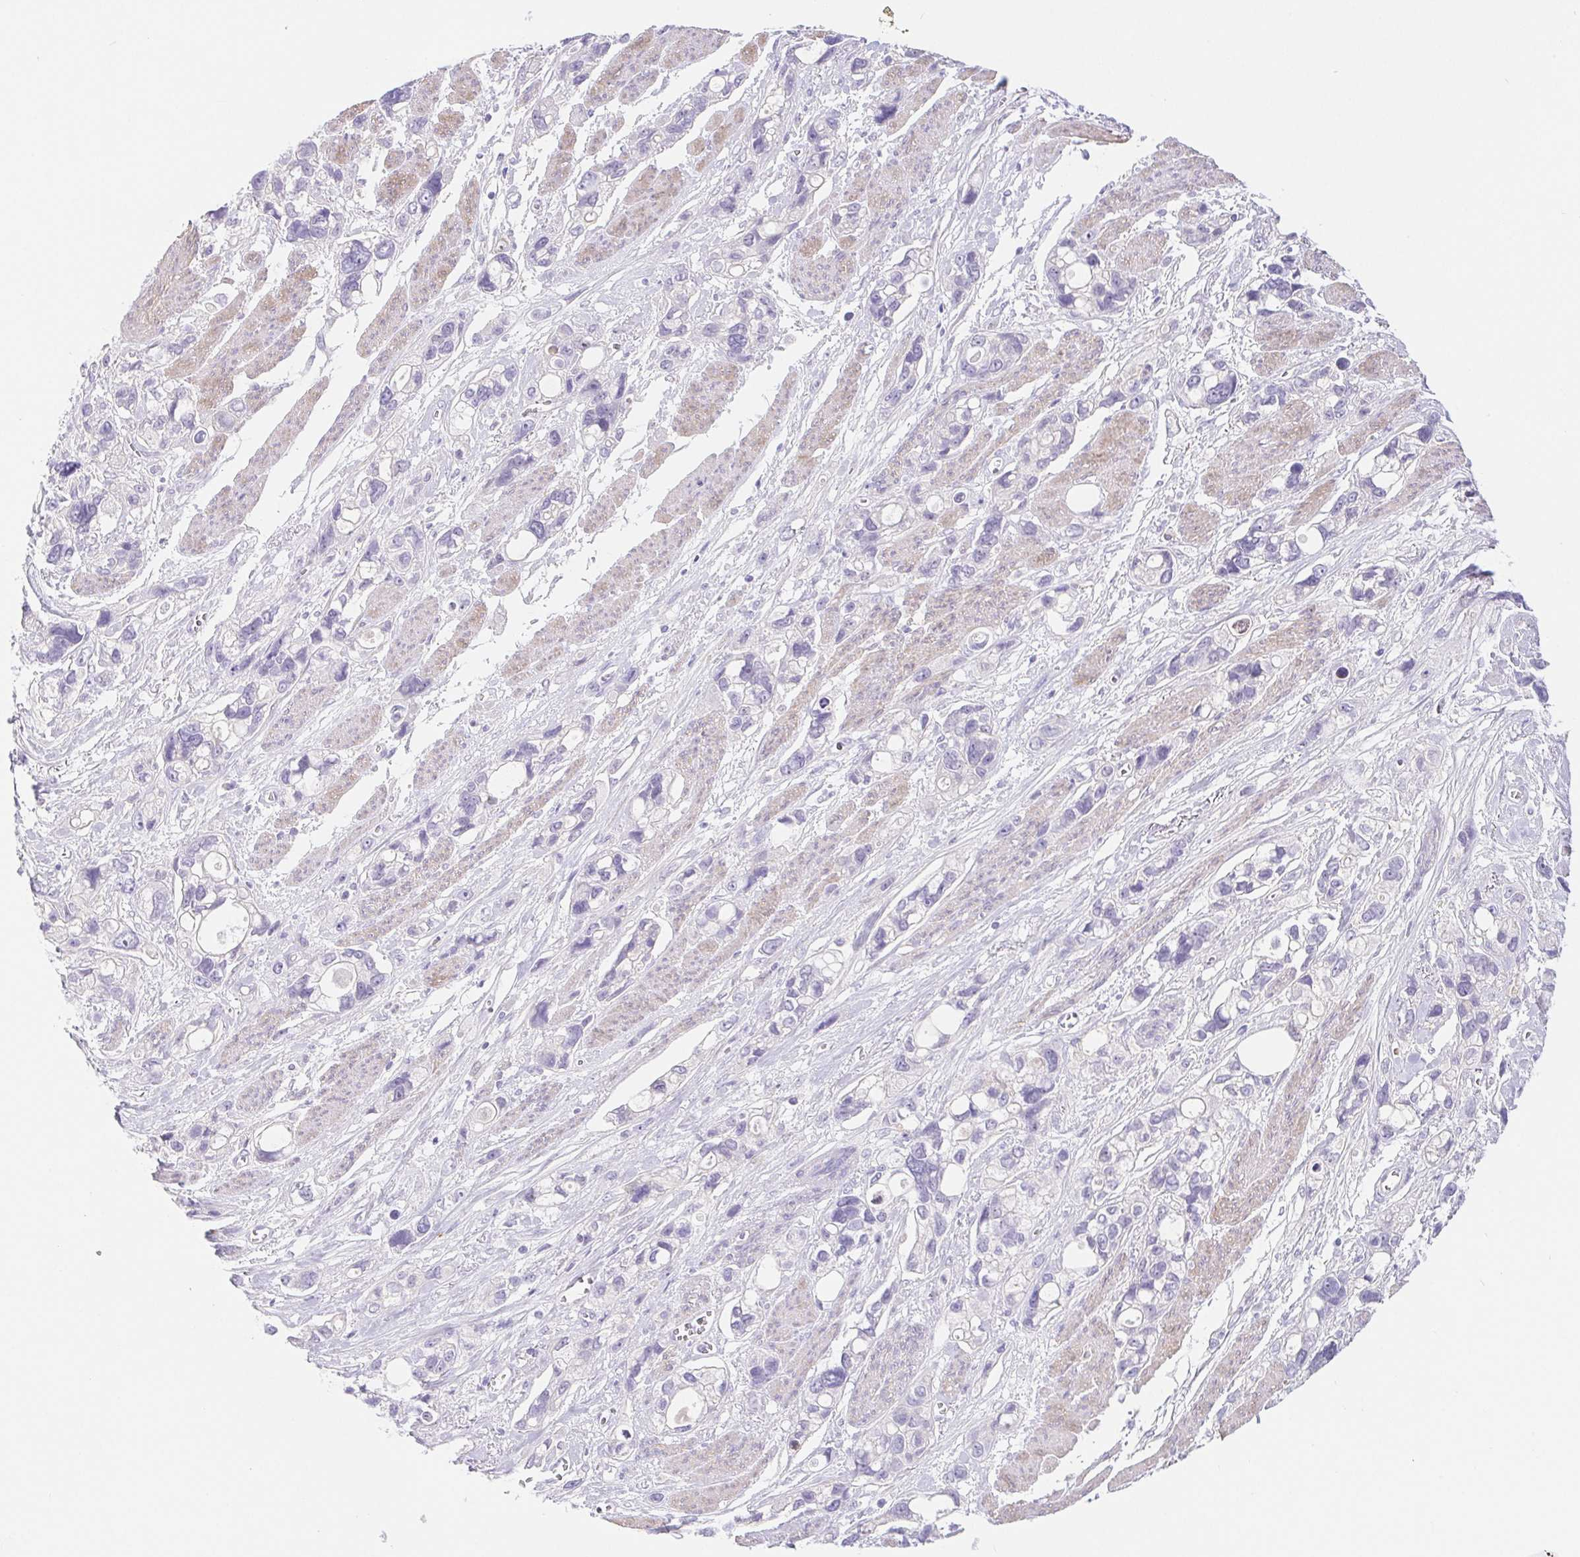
{"staining": {"intensity": "negative", "quantity": "none", "location": "none"}, "tissue": "stomach cancer", "cell_type": "Tumor cells", "image_type": "cancer", "snomed": [{"axis": "morphology", "description": "Adenocarcinoma, NOS"}, {"axis": "topography", "description": "Stomach, upper"}], "caption": "IHC photomicrograph of human stomach cancer (adenocarcinoma) stained for a protein (brown), which reveals no positivity in tumor cells.", "gene": "DYNC2LI1", "patient": {"sex": "female", "age": 81}}